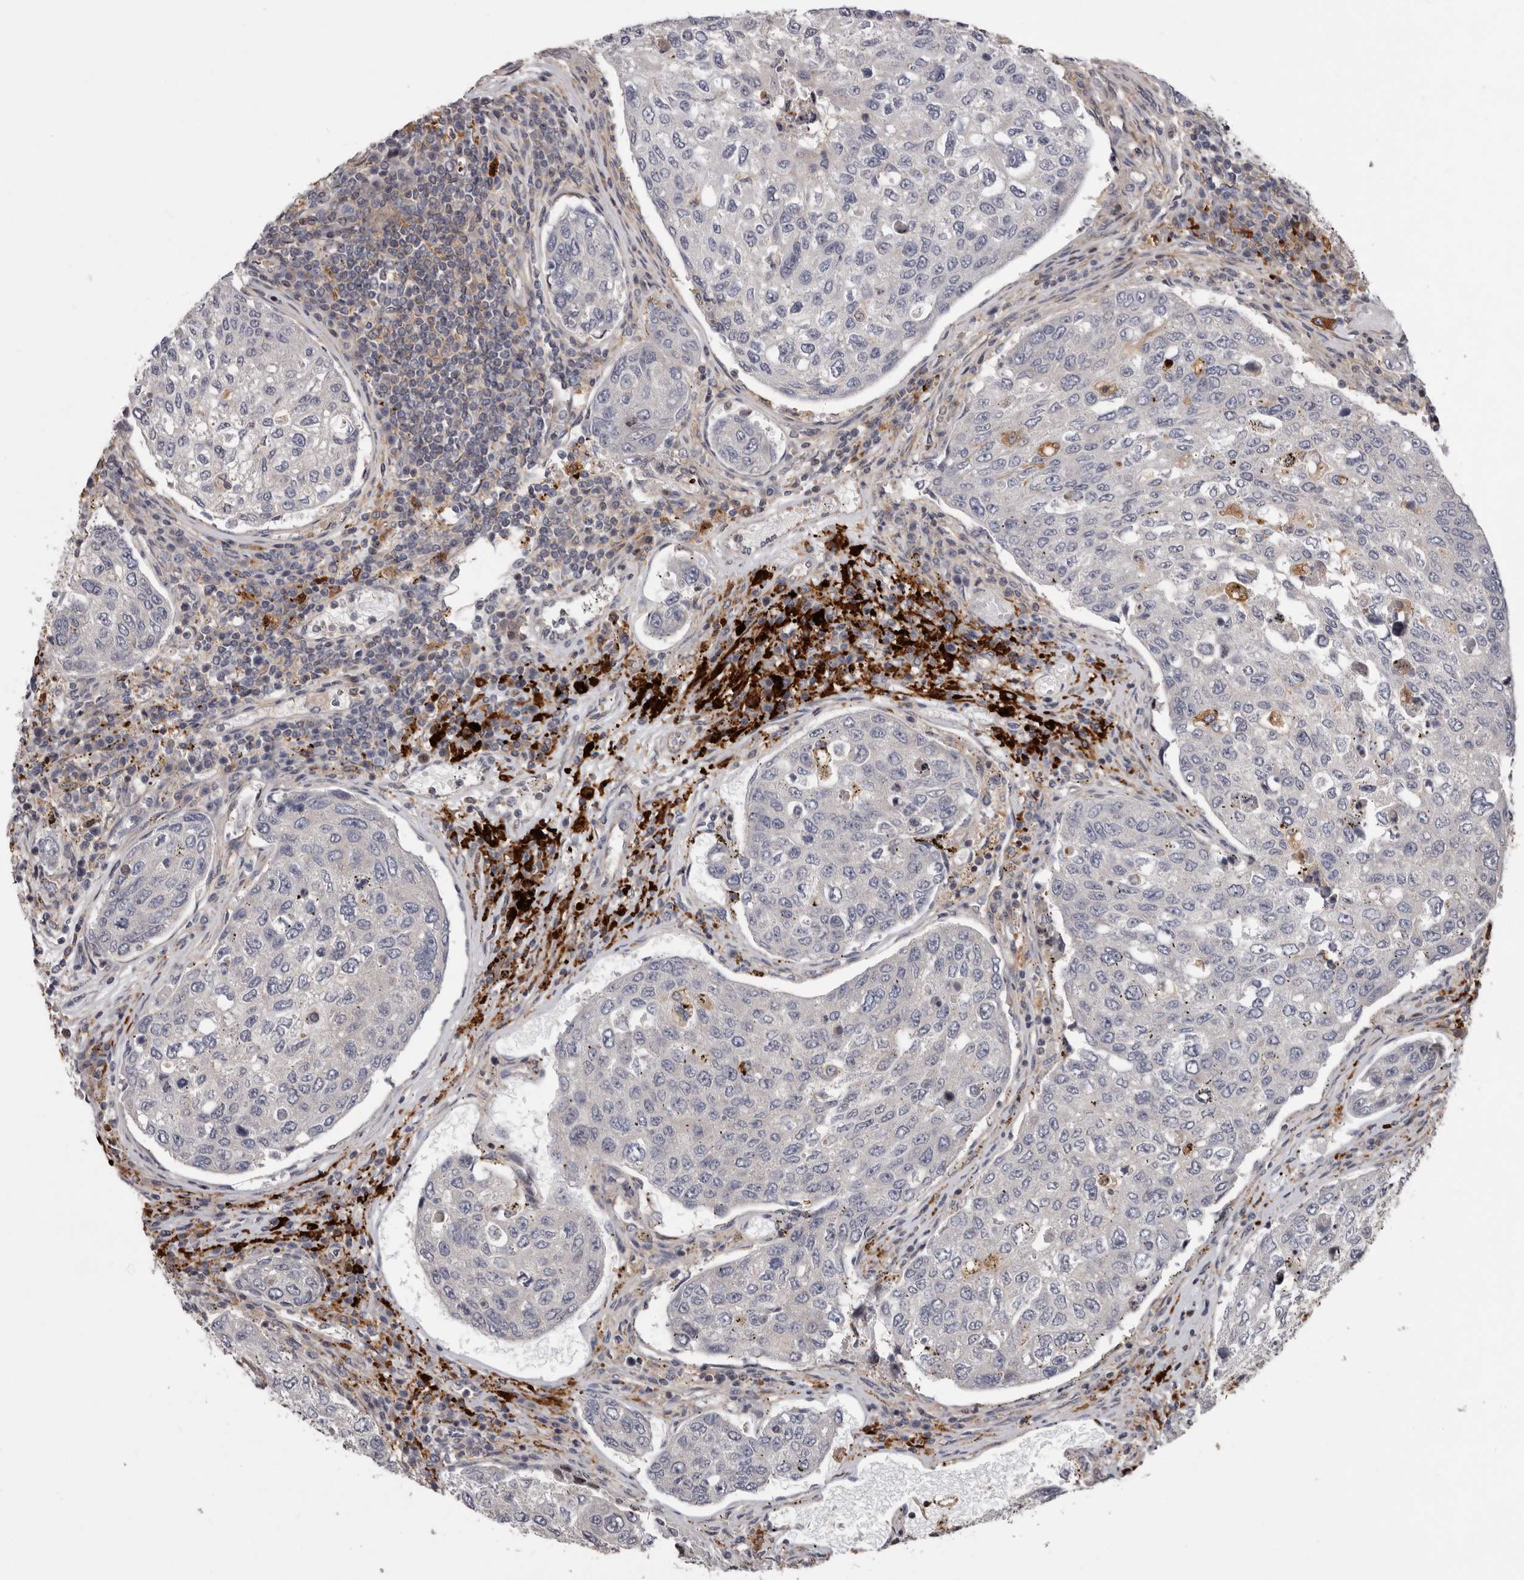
{"staining": {"intensity": "negative", "quantity": "none", "location": "none"}, "tissue": "urothelial cancer", "cell_type": "Tumor cells", "image_type": "cancer", "snomed": [{"axis": "morphology", "description": "Urothelial carcinoma, High grade"}, {"axis": "topography", "description": "Lymph node"}, {"axis": "topography", "description": "Urinary bladder"}], "caption": "This photomicrograph is of urothelial cancer stained with IHC to label a protein in brown with the nuclei are counter-stained blue. There is no positivity in tumor cells.", "gene": "FGFR4", "patient": {"sex": "male", "age": 51}}